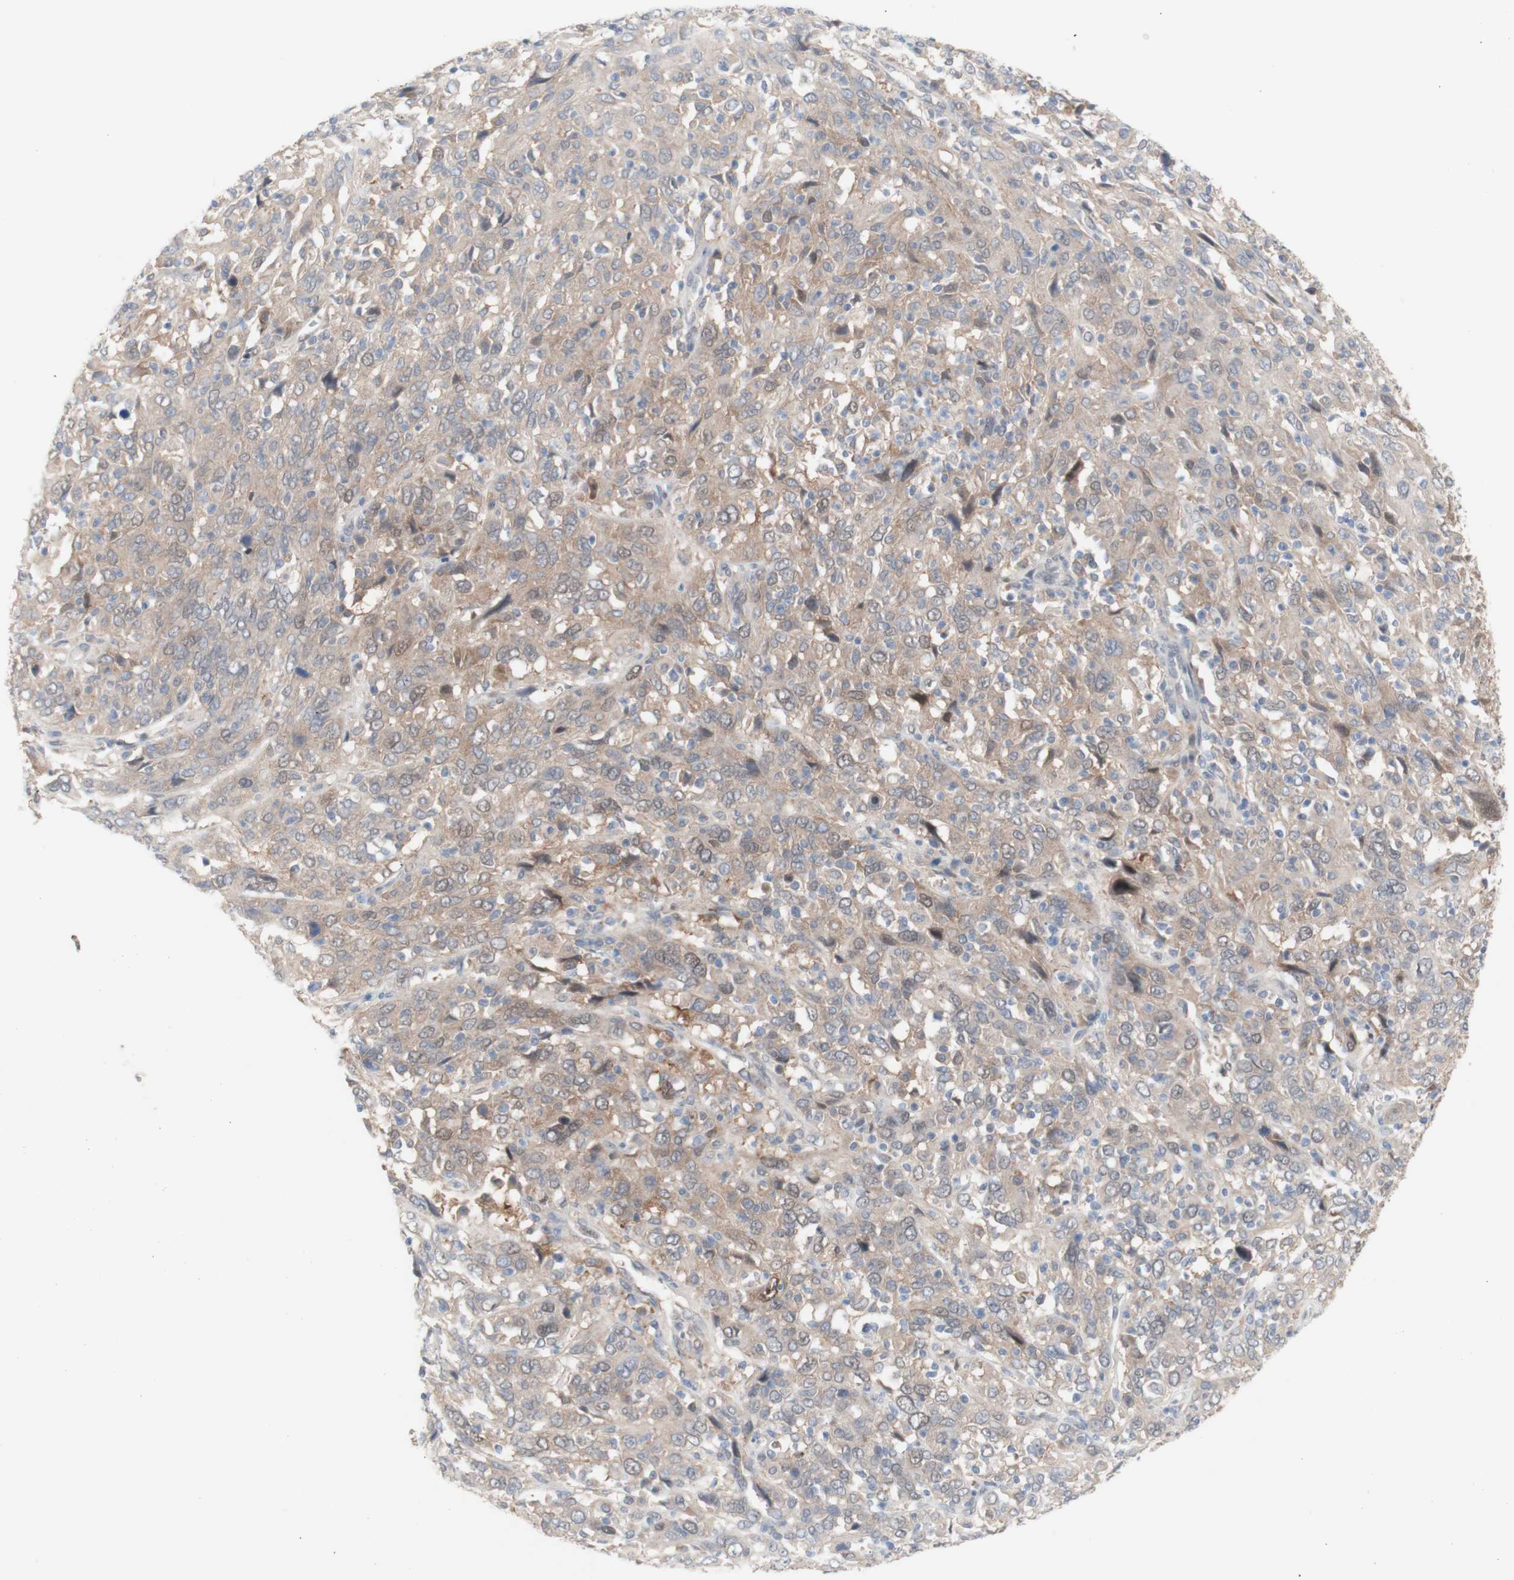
{"staining": {"intensity": "weak", "quantity": ">75%", "location": "cytoplasmic/membranous"}, "tissue": "cervical cancer", "cell_type": "Tumor cells", "image_type": "cancer", "snomed": [{"axis": "morphology", "description": "Squamous cell carcinoma, NOS"}, {"axis": "topography", "description": "Cervix"}], "caption": "High-power microscopy captured an immunohistochemistry (IHC) photomicrograph of cervical squamous cell carcinoma, revealing weak cytoplasmic/membranous staining in about >75% of tumor cells. (Brightfield microscopy of DAB IHC at high magnification).", "gene": "PRMT5", "patient": {"sex": "female", "age": 46}}